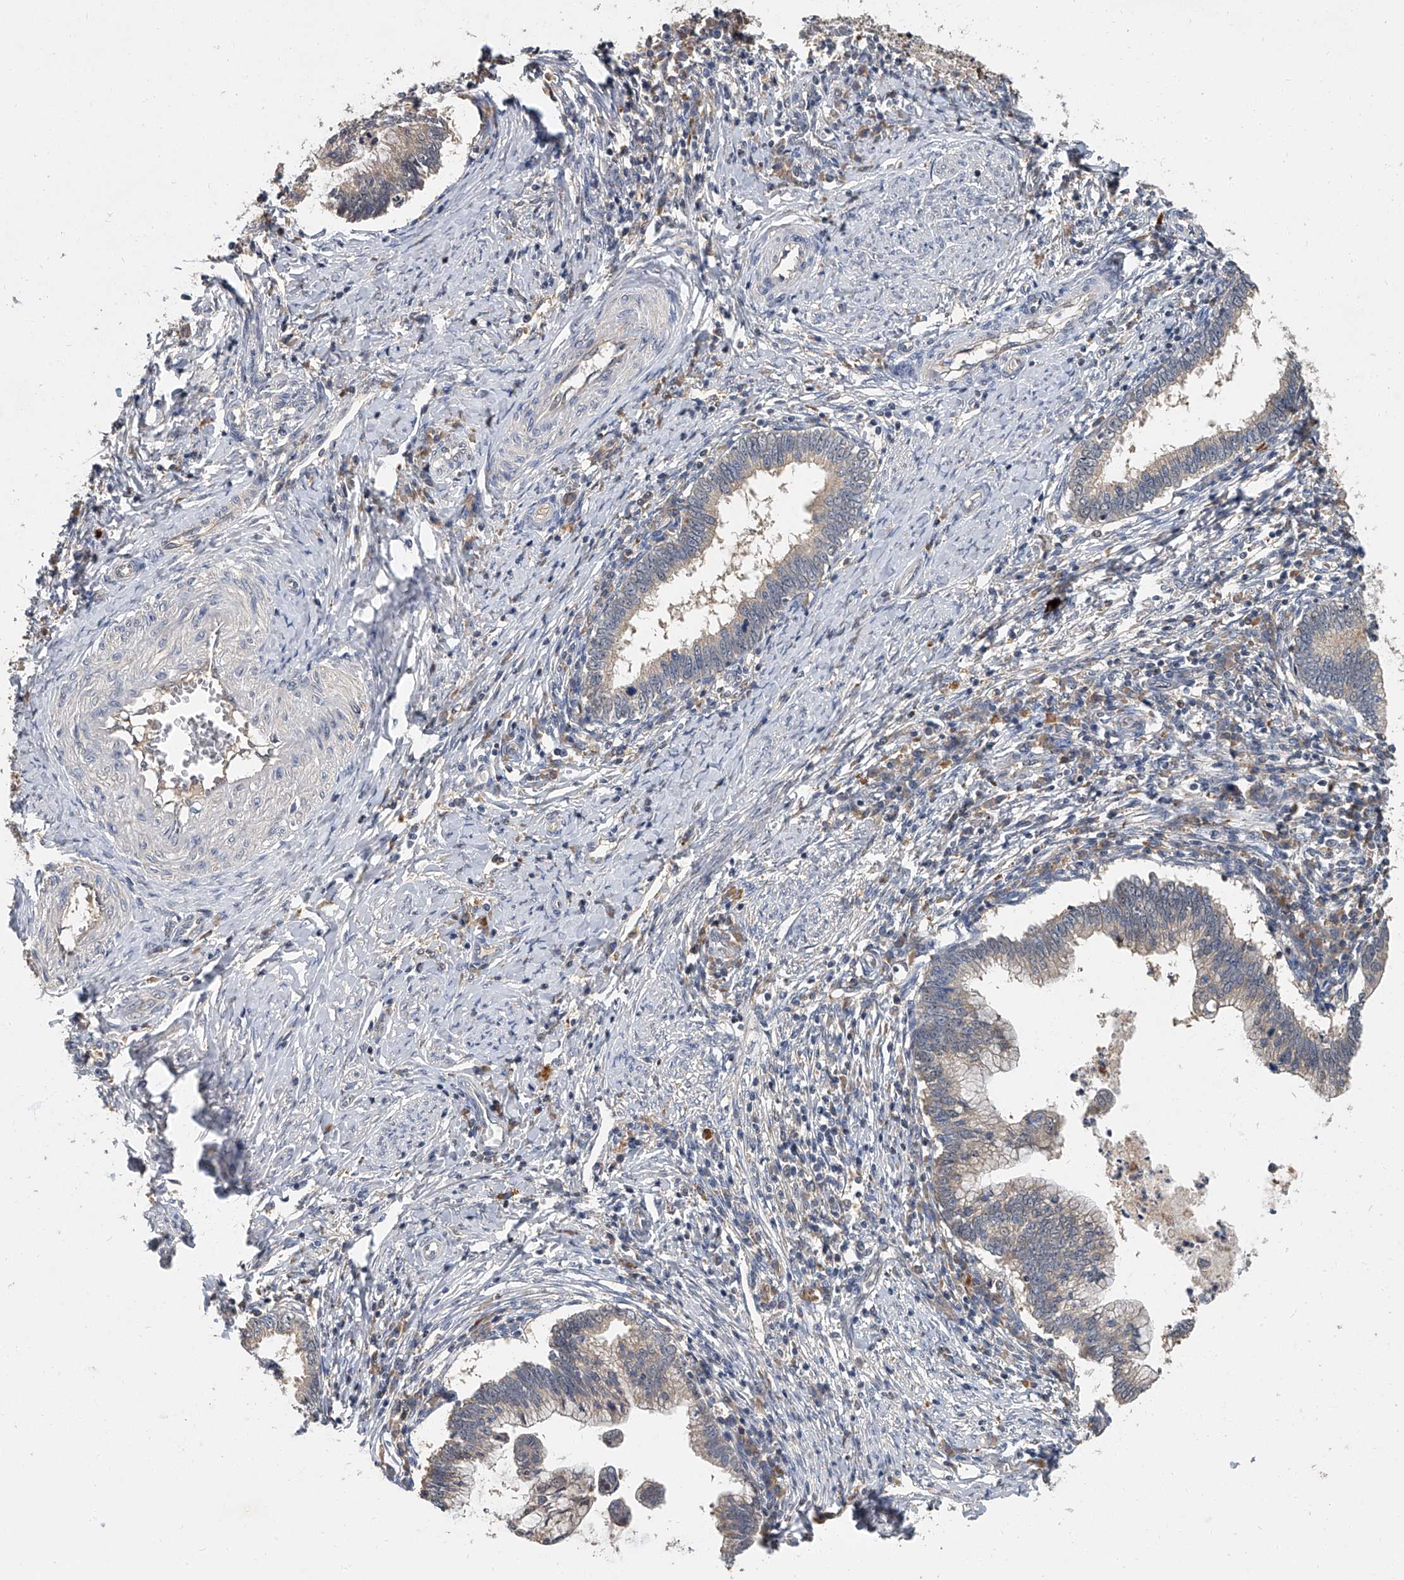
{"staining": {"intensity": "weak", "quantity": ">75%", "location": "cytoplasmic/membranous"}, "tissue": "cervical cancer", "cell_type": "Tumor cells", "image_type": "cancer", "snomed": [{"axis": "morphology", "description": "Adenocarcinoma, NOS"}, {"axis": "topography", "description": "Cervix"}], "caption": "Protein analysis of cervical adenocarcinoma tissue reveals weak cytoplasmic/membranous positivity in about >75% of tumor cells.", "gene": "JAG2", "patient": {"sex": "female", "age": 36}}